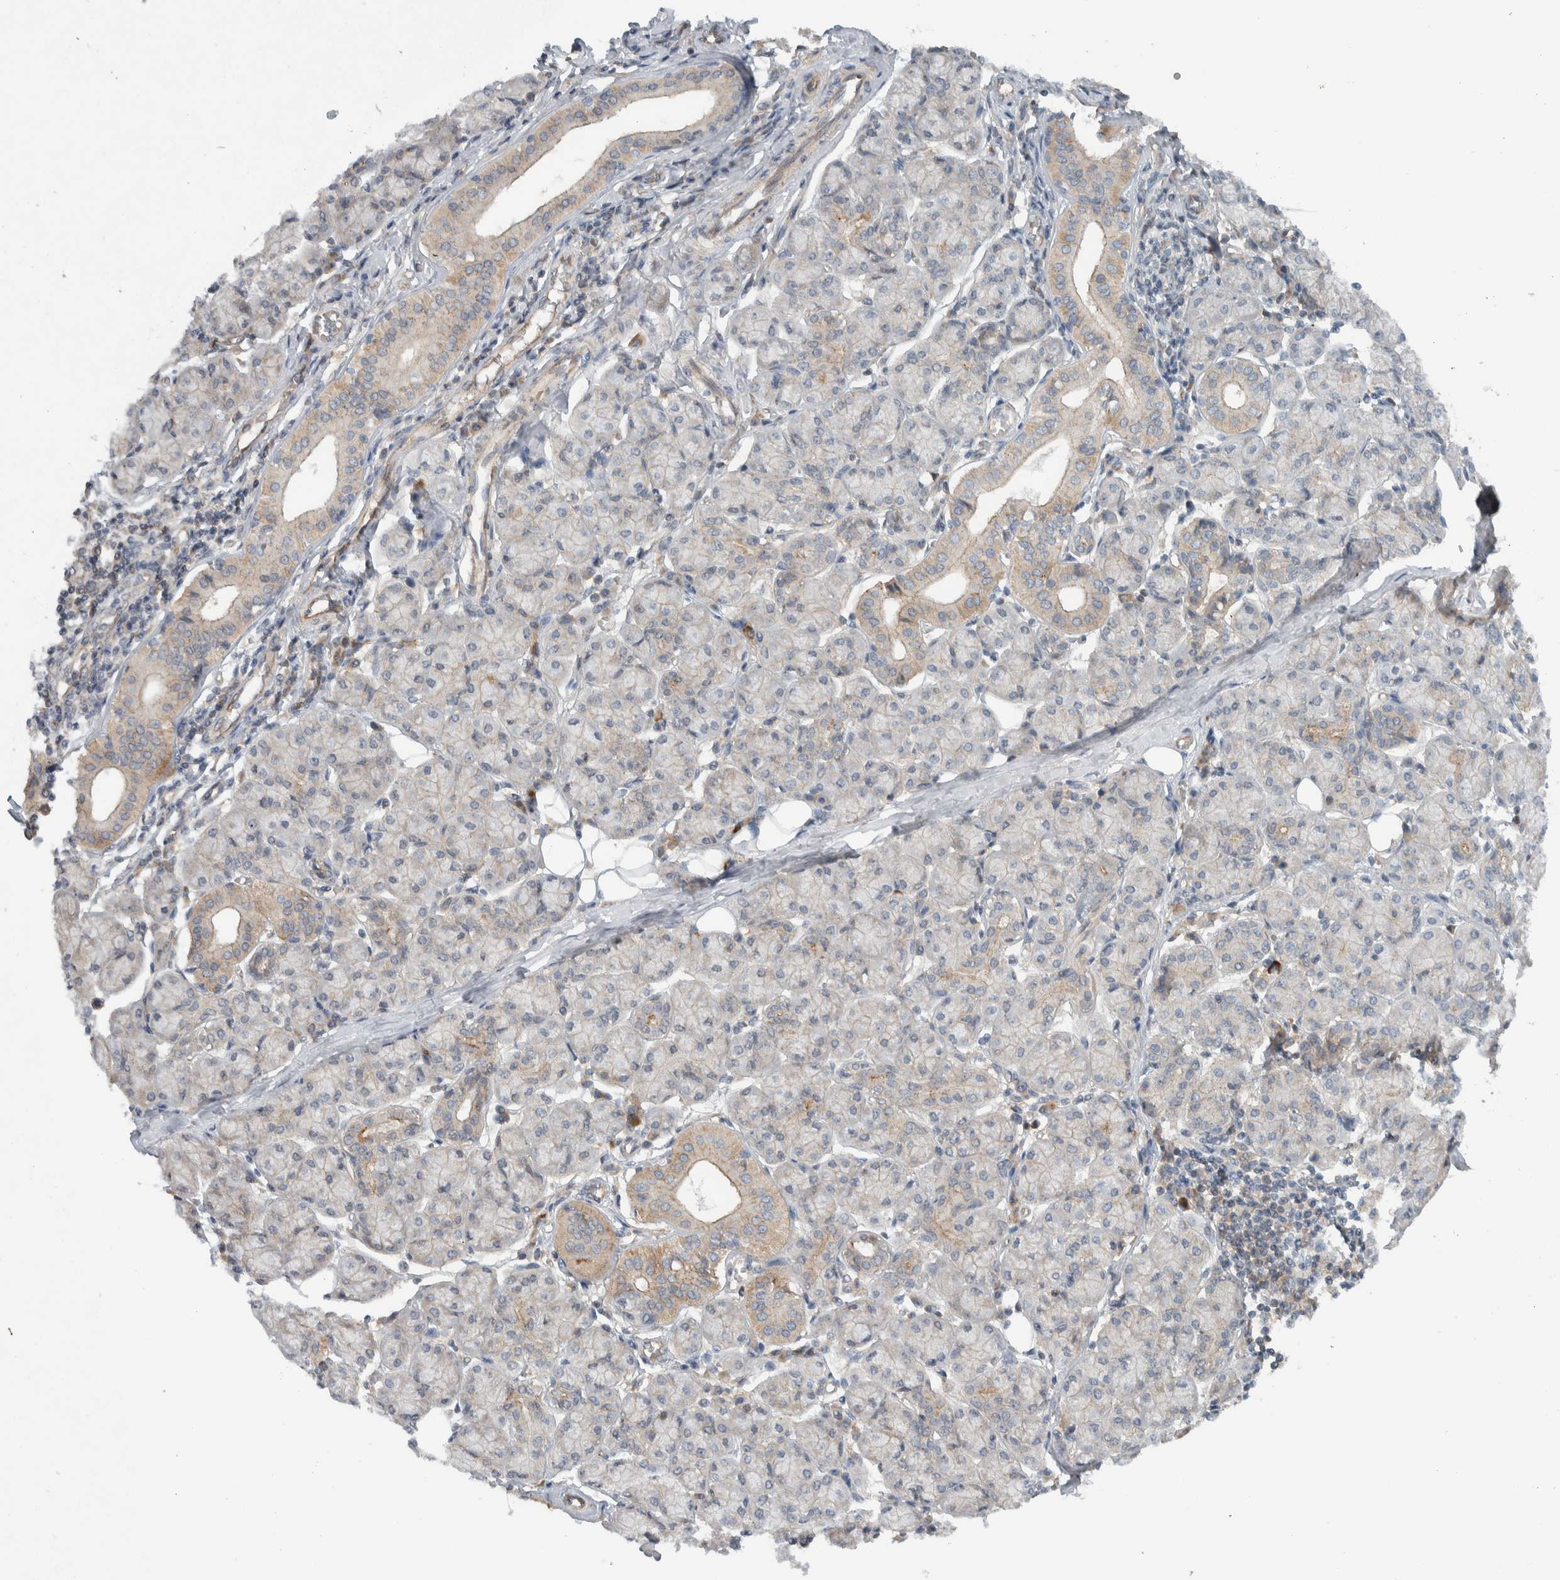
{"staining": {"intensity": "weak", "quantity": "<25%", "location": "cytoplasmic/membranous"}, "tissue": "salivary gland", "cell_type": "Glandular cells", "image_type": "normal", "snomed": [{"axis": "morphology", "description": "Normal tissue, NOS"}, {"axis": "morphology", "description": "Inflammation, NOS"}, {"axis": "topography", "description": "Lymph node"}, {"axis": "topography", "description": "Salivary gland"}], "caption": "A high-resolution photomicrograph shows immunohistochemistry (IHC) staining of benign salivary gland, which demonstrates no significant expression in glandular cells. The staining is performed using DAB brown chromogen with nuclei counter-stained in using hematoxylin.", "gene": "ARMC7", "patient": {"sex": "male", "age": 3}}